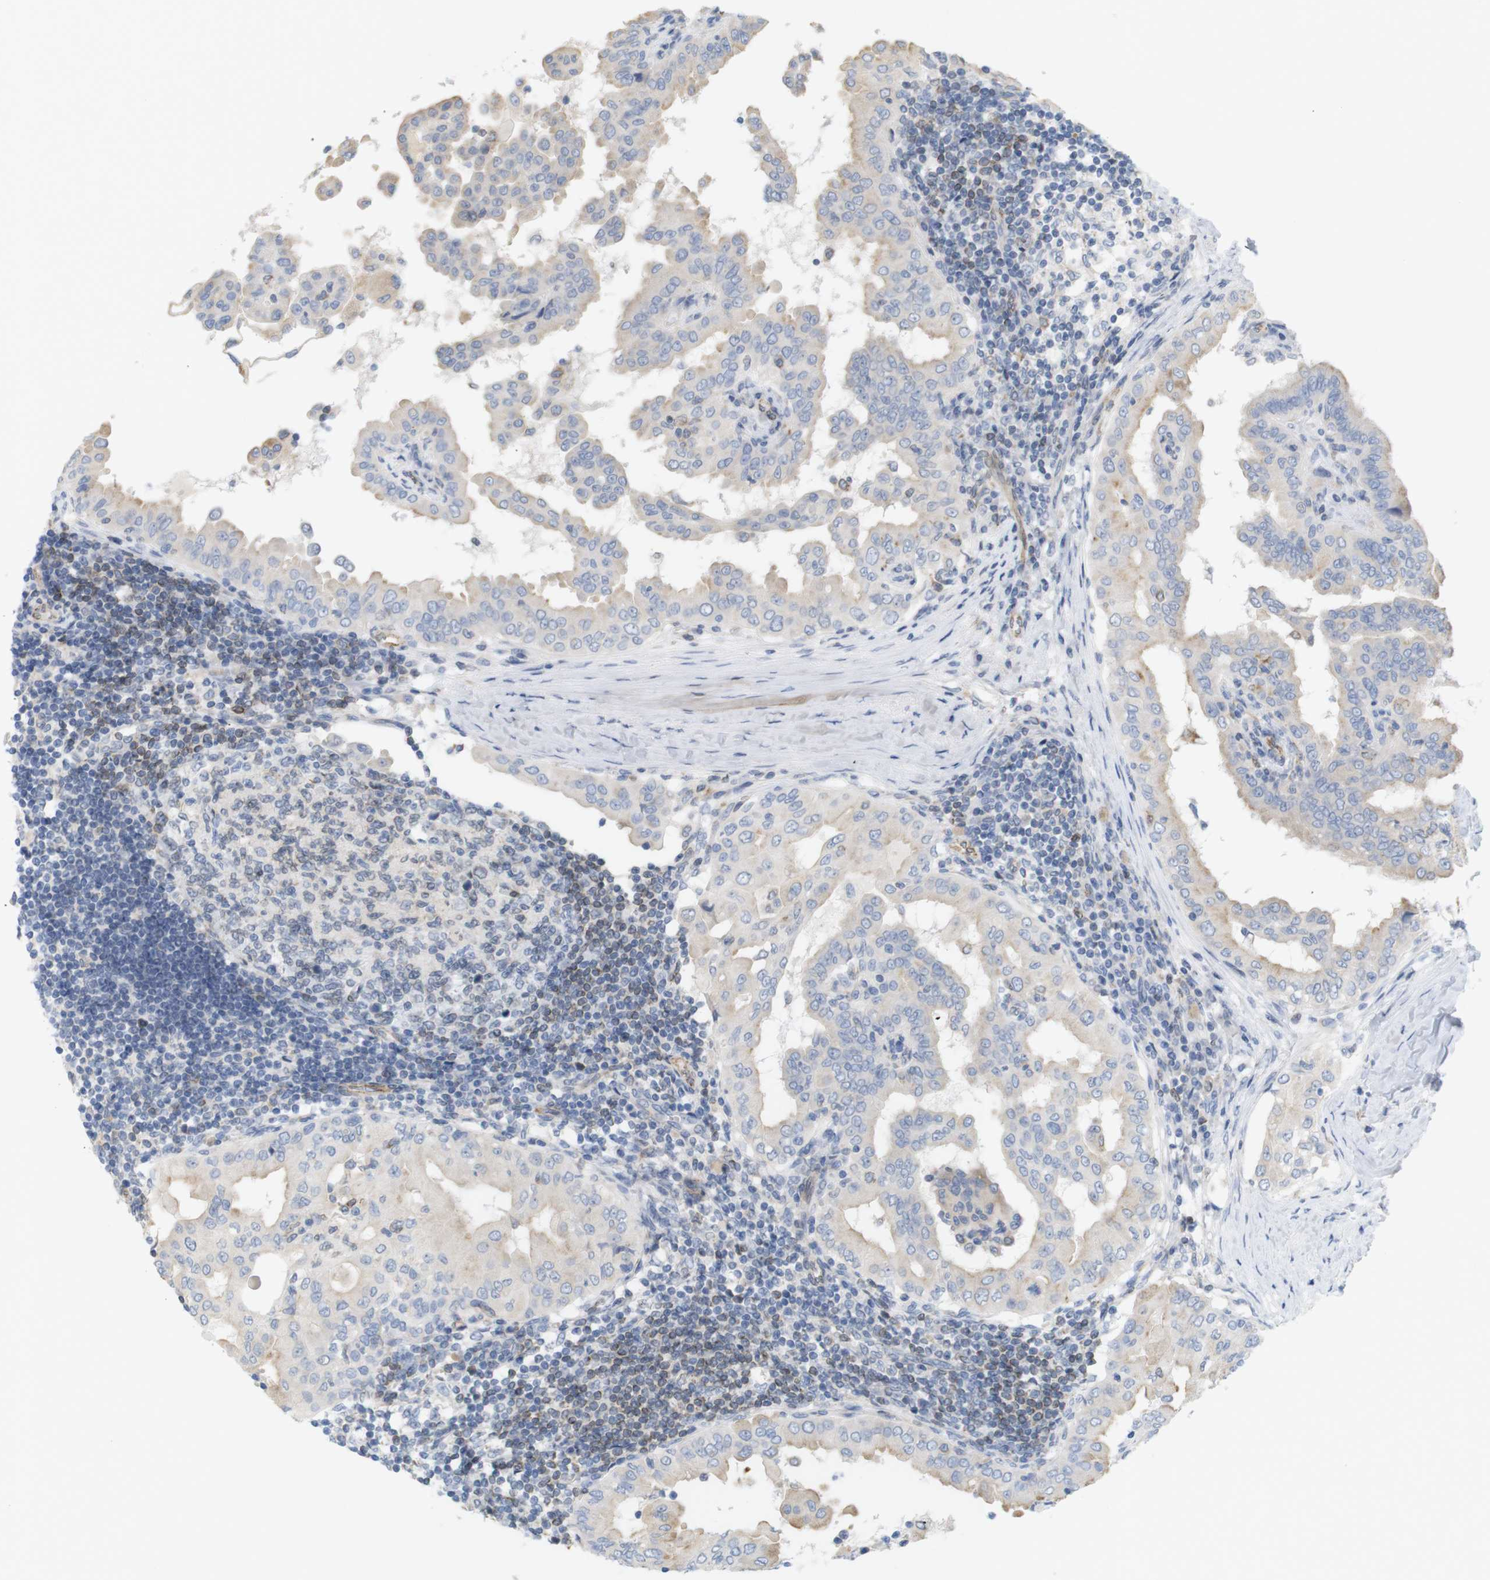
{"staining": {"intensity": "weak", "quantity": "25%-75%", "location": "cytoplasmic/membranous"}, "tissue": "thyroid cancer", "cell_type": "Tumor cells", "image_type": "cancer", "snomed": [{"axis": "morphology", "description": "Papillary adenocarcinoma, NOS"}, {"axis": "topography", "description": "Thyroid gland"}], "caption": "DAB immunohistochemical staining of thyroid papillary adenocarcinoma shows weak cytoplasmic/membranous protein positivity in approximately 25%-75% of tumor cells.", "gene": "ITPR1", "patient": {"sex": "male", "age": 33}}